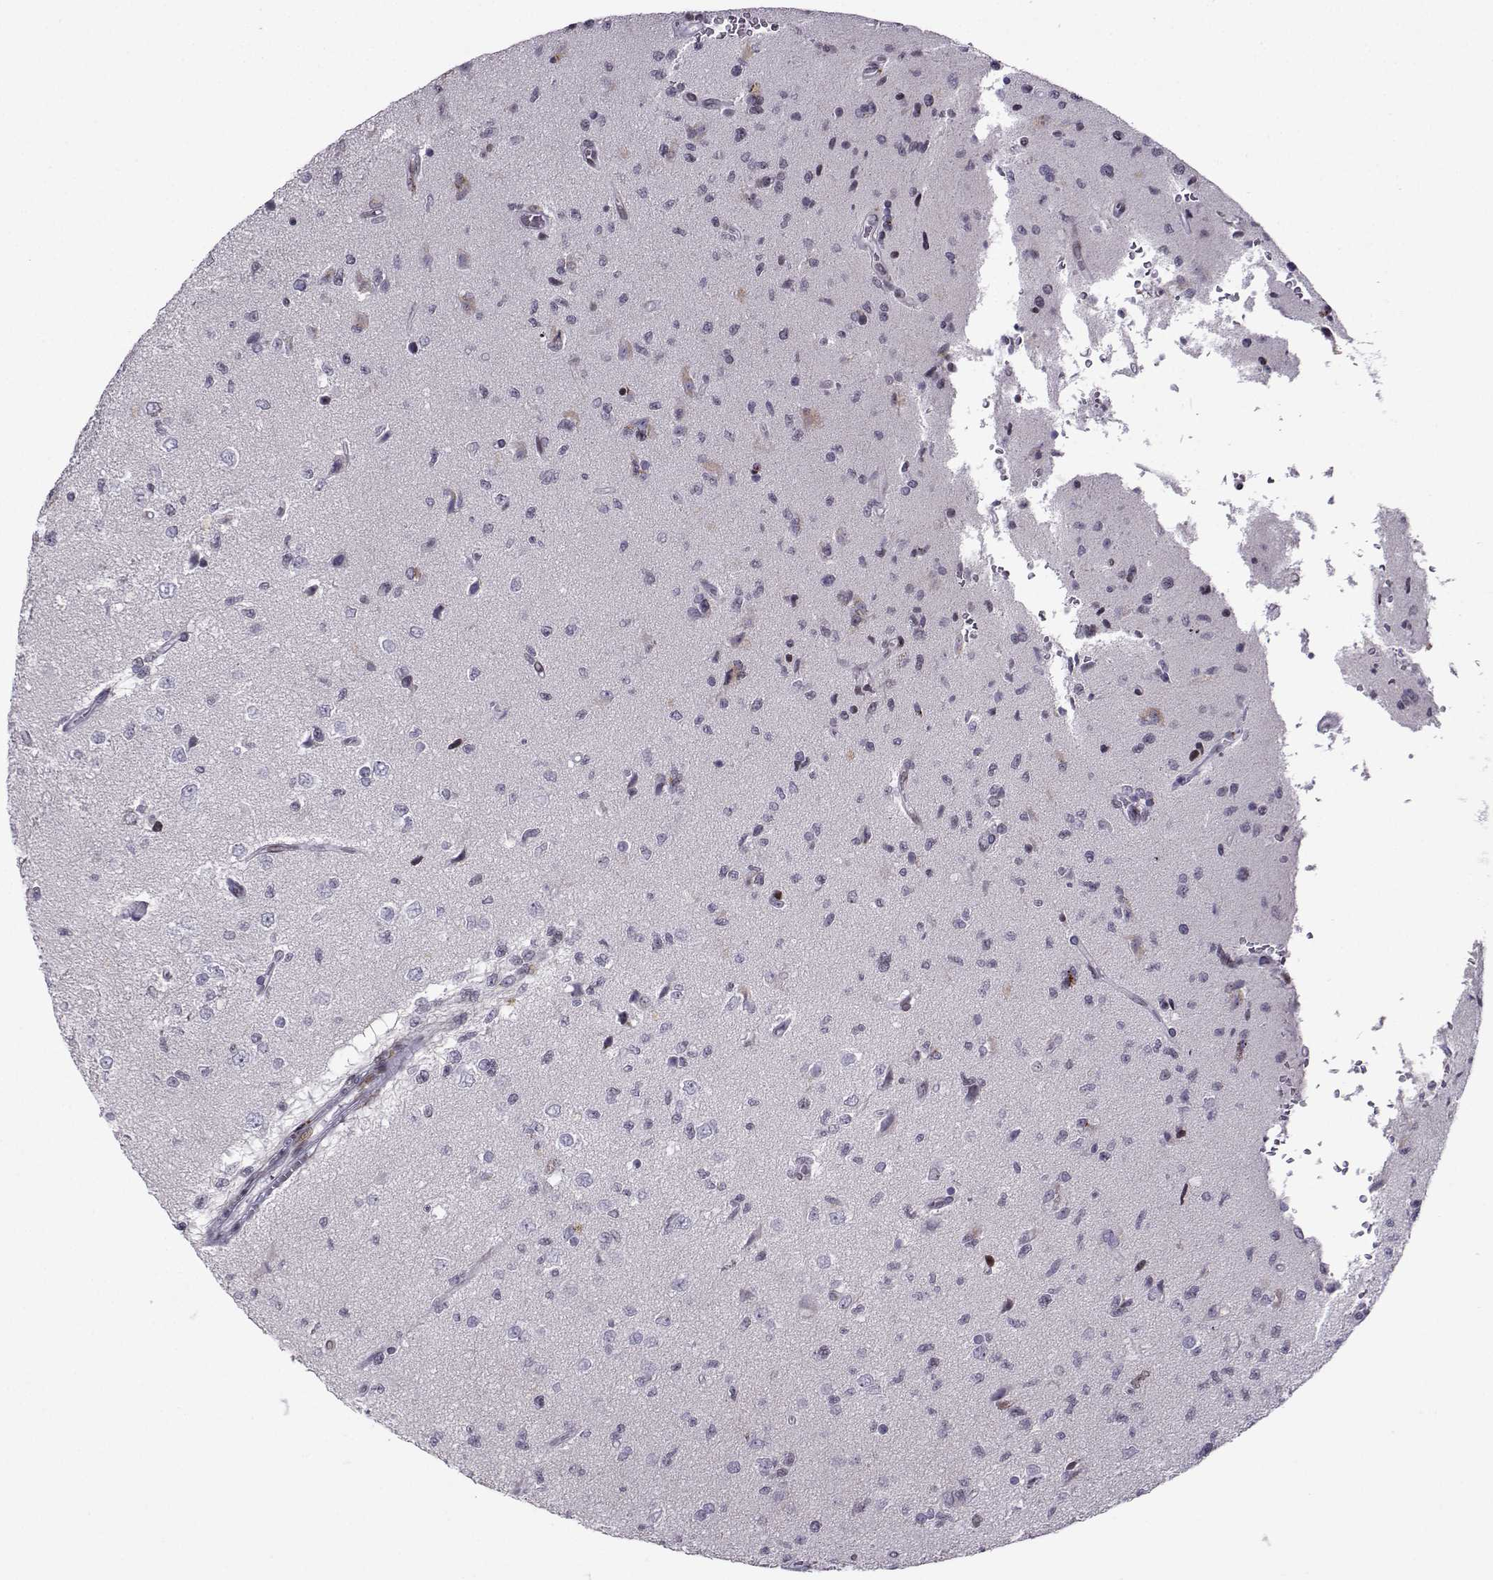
{"staining": {"intensity": "negative", "quantity": "none", "location": "none"}, "tissue": "glioma", "cell_type": "Tumor cells", "image_type": "cancer", "snomed": [{"axis": "morphology", "description": "Glioma, malignant, High grade"}, {"axis": "topography", "description": "Brain"}], "caption": "This is a image of IHC staining of malignant glioma (high-grade), which shows no staining in tumor cells.", "gene": "ZNF19", "patient": {"sex": "male", "age": 56}}